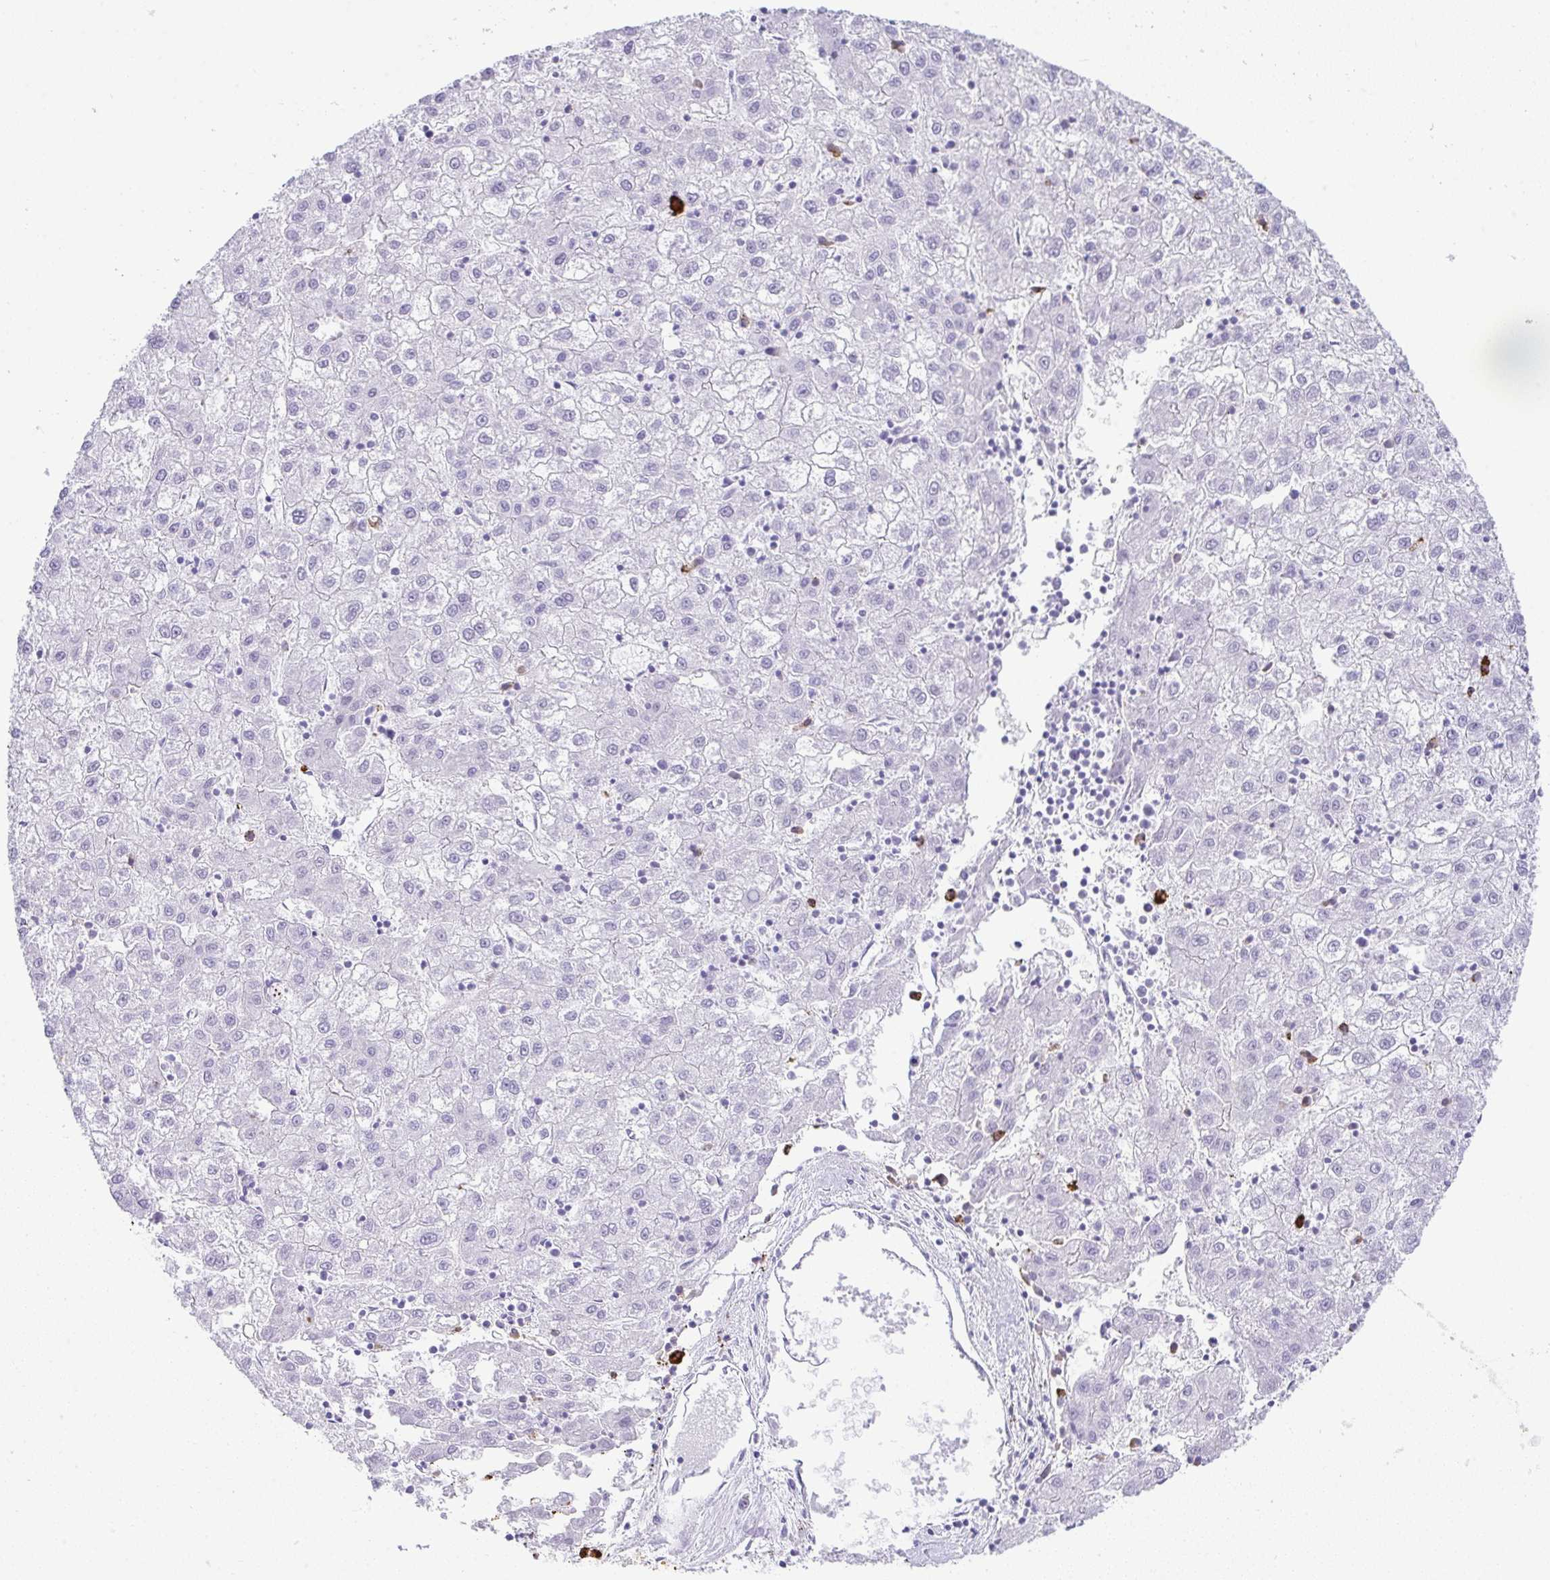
{"staining": {"intensity": "negative", "quantity": "none", "location": "none"}, "tissue": "liver cancer", "cell_type": "Tumor cells", "image_type": "cancer", "snomed": [{"axis": "morphology", "description": "Carcinoma, Hepatocellular, NOS"}, {"axis": "topography", "description": "Liver"}], "caption": "IHC photomicrograph of neoplastic tissue: liver cancer (hepatocellular carcinoma) stained with DAB (3,3'-diaminobenzidine) displays no significant protein positivity in tumor cells.", "gene": "CDADC1", "patient": {"sex": "male", "age": 72}}